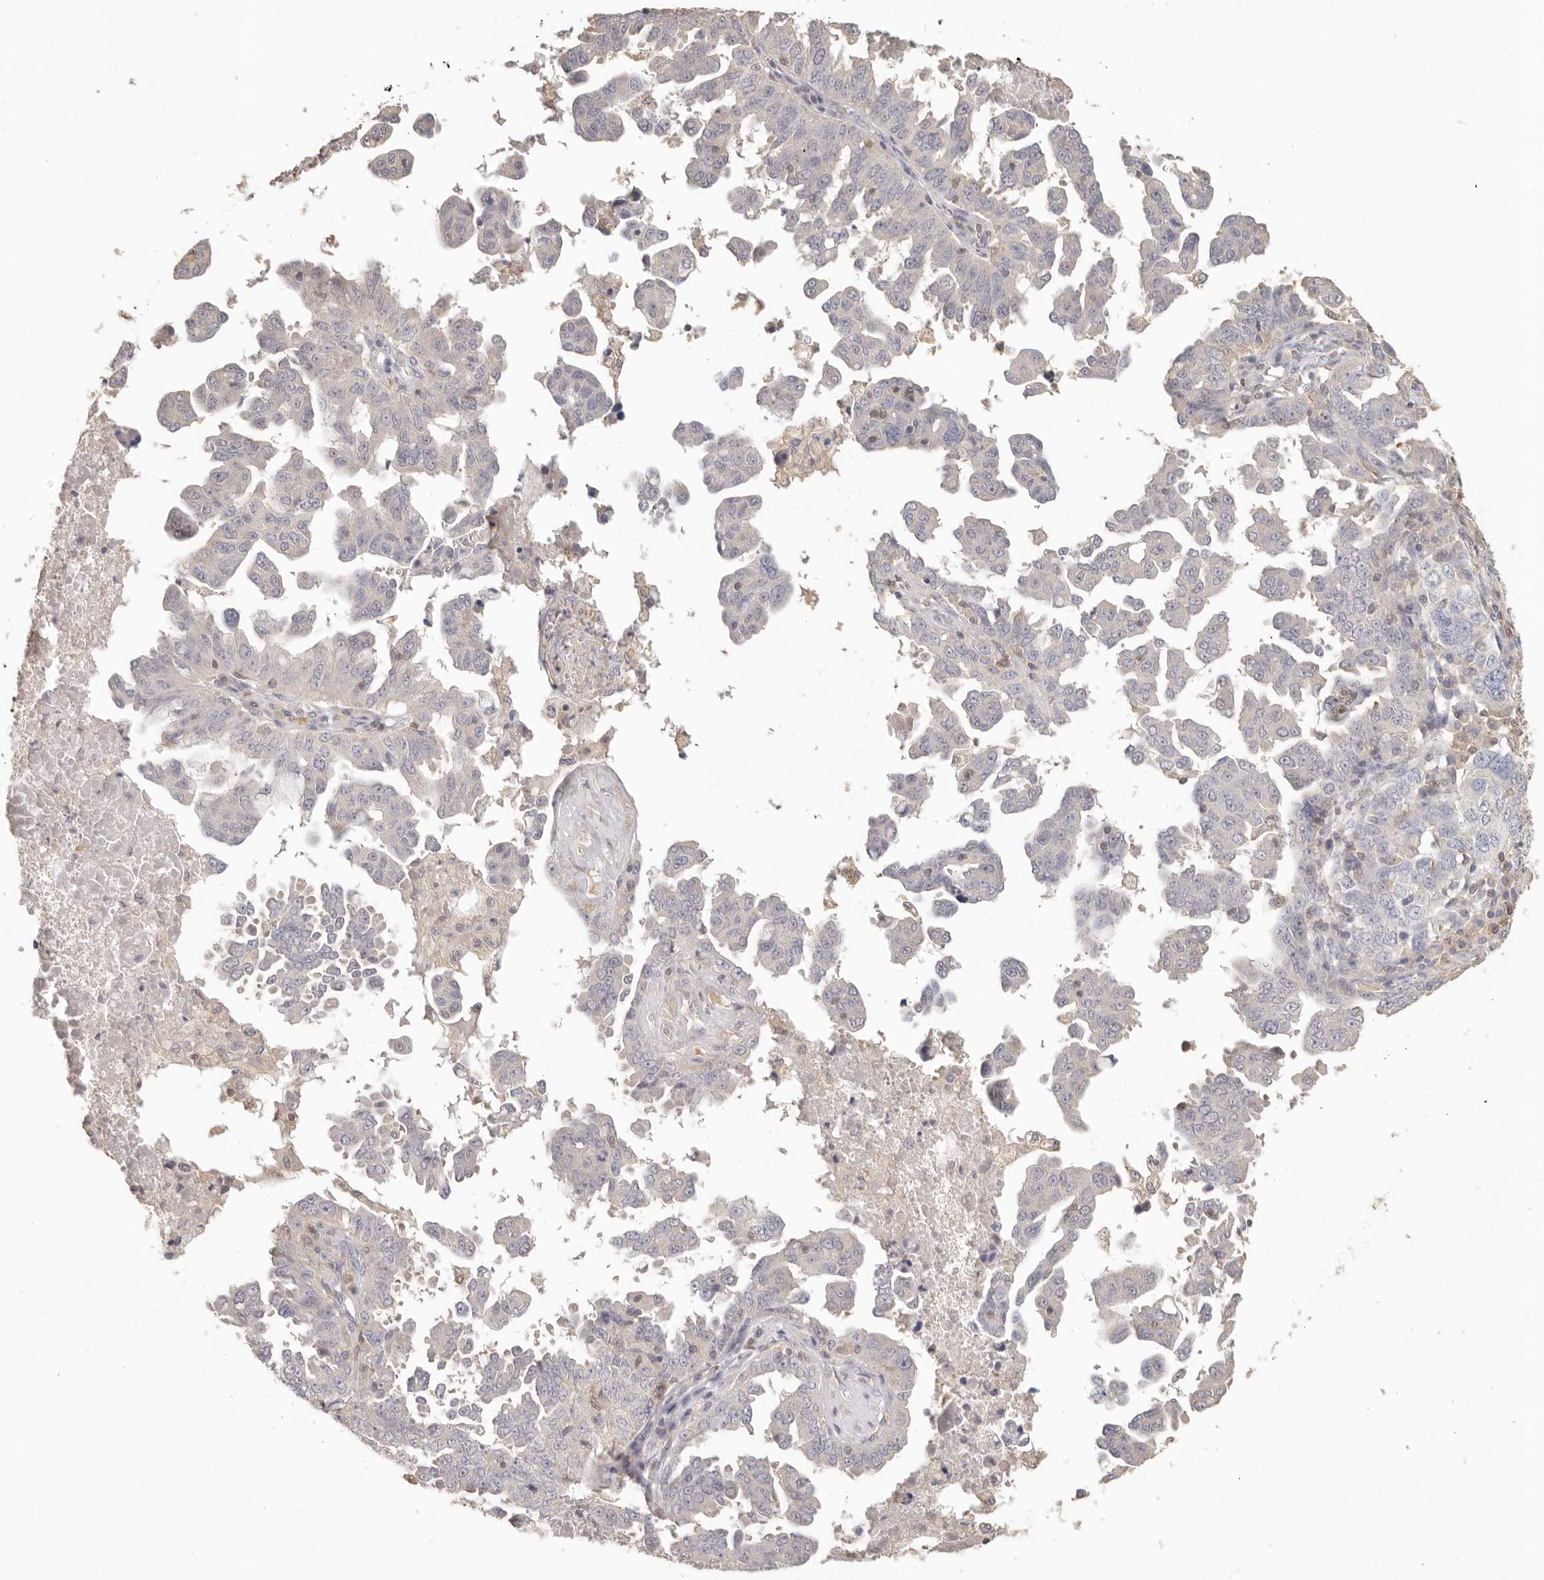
{"staining": {"intensity": "negative", "quantity": "none", "location": "none"}, "tissue": "ovarian cancer", "cell_type": "Tumor cells", "image_type": "cancer", "snomed": [{"axis": "morphology", "description": "Carcinoma, endometroid"}, {"axis": "topography", "description": "Ovary"}], "caption": "Immunohistochemistry (IHC) image of human endometroid carcinoma (ovarian) stained for a protein (brown), which displays no expression in tumor cells.", "gene": "CSK", "patient": {"sex": "female", "age": 62}}